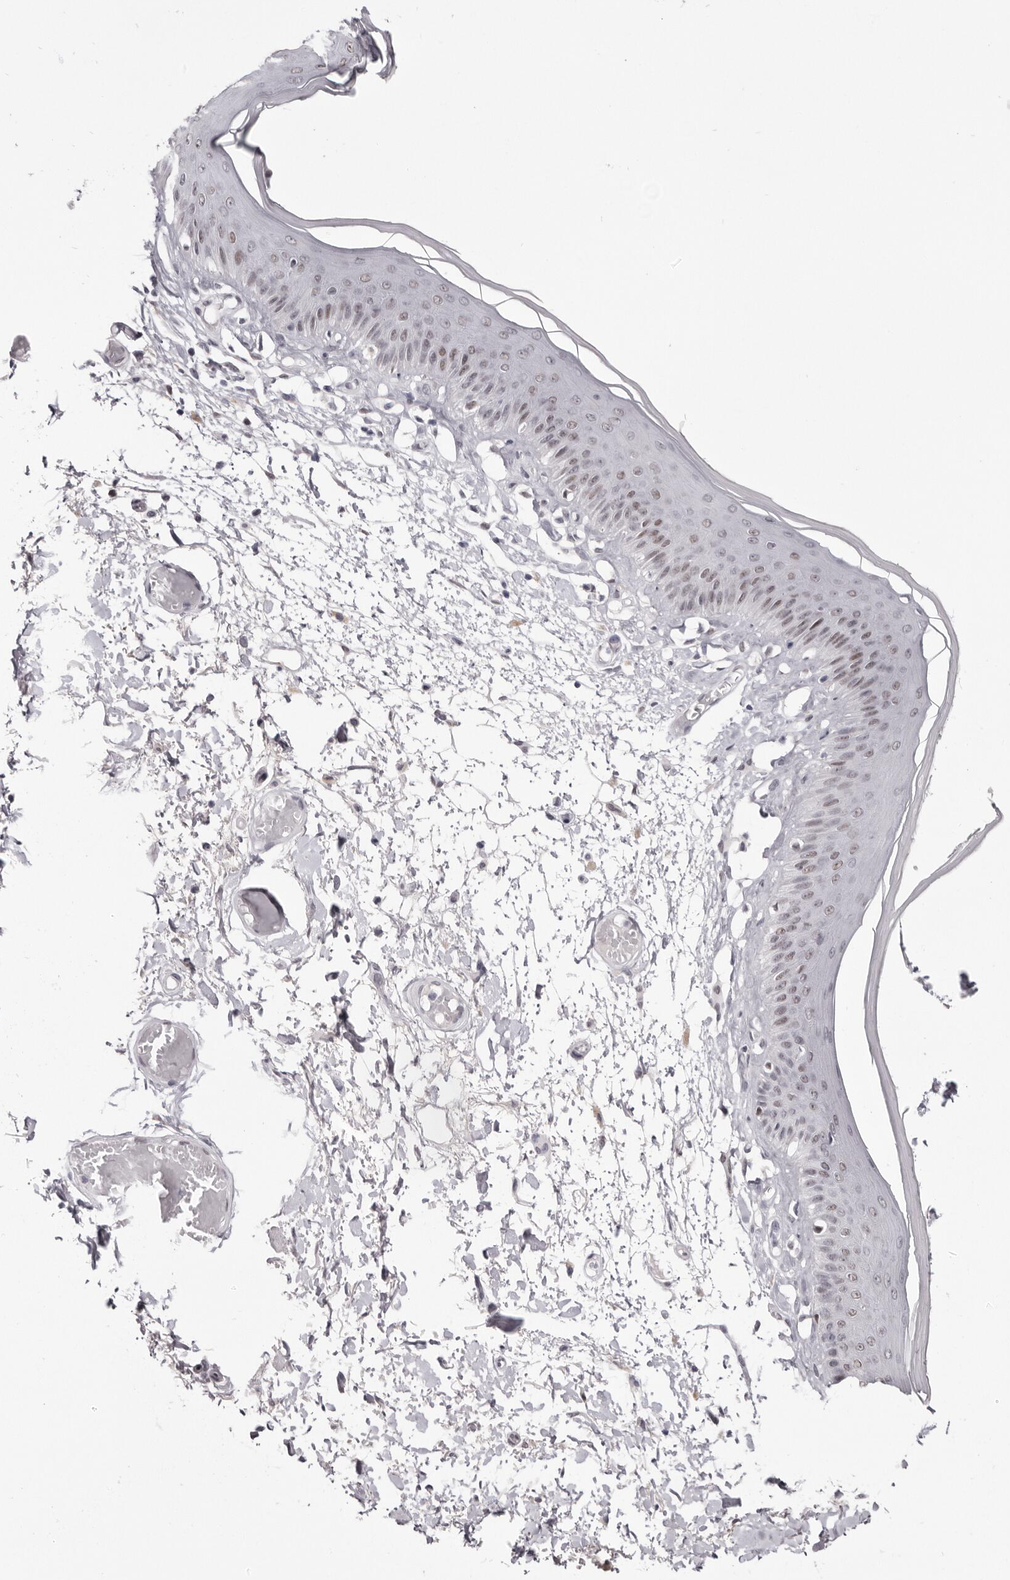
{"staining": {"intensity": "moderate", "quantity": "25%-75%", "location": "nuclear"}, "tissue": "skin", "cell_type": "Epidermal cells", "image_type": "normal", "snomed": [{"axis": "morphology", "description": "Normal tissue, NOS"}, {"axis": "topography", "description": "Vulva"}], "caption": "Benign skin demonstrates moderate nuclear expression in approximately 25%-75% of epidermal cells The staining is performed using DAB brown chromogen to label protein expression. The nuclei are counter-stained blue using hematoxylin..", "gene": "ZNF326", "patient": {"sex": "female", "age": 73}}